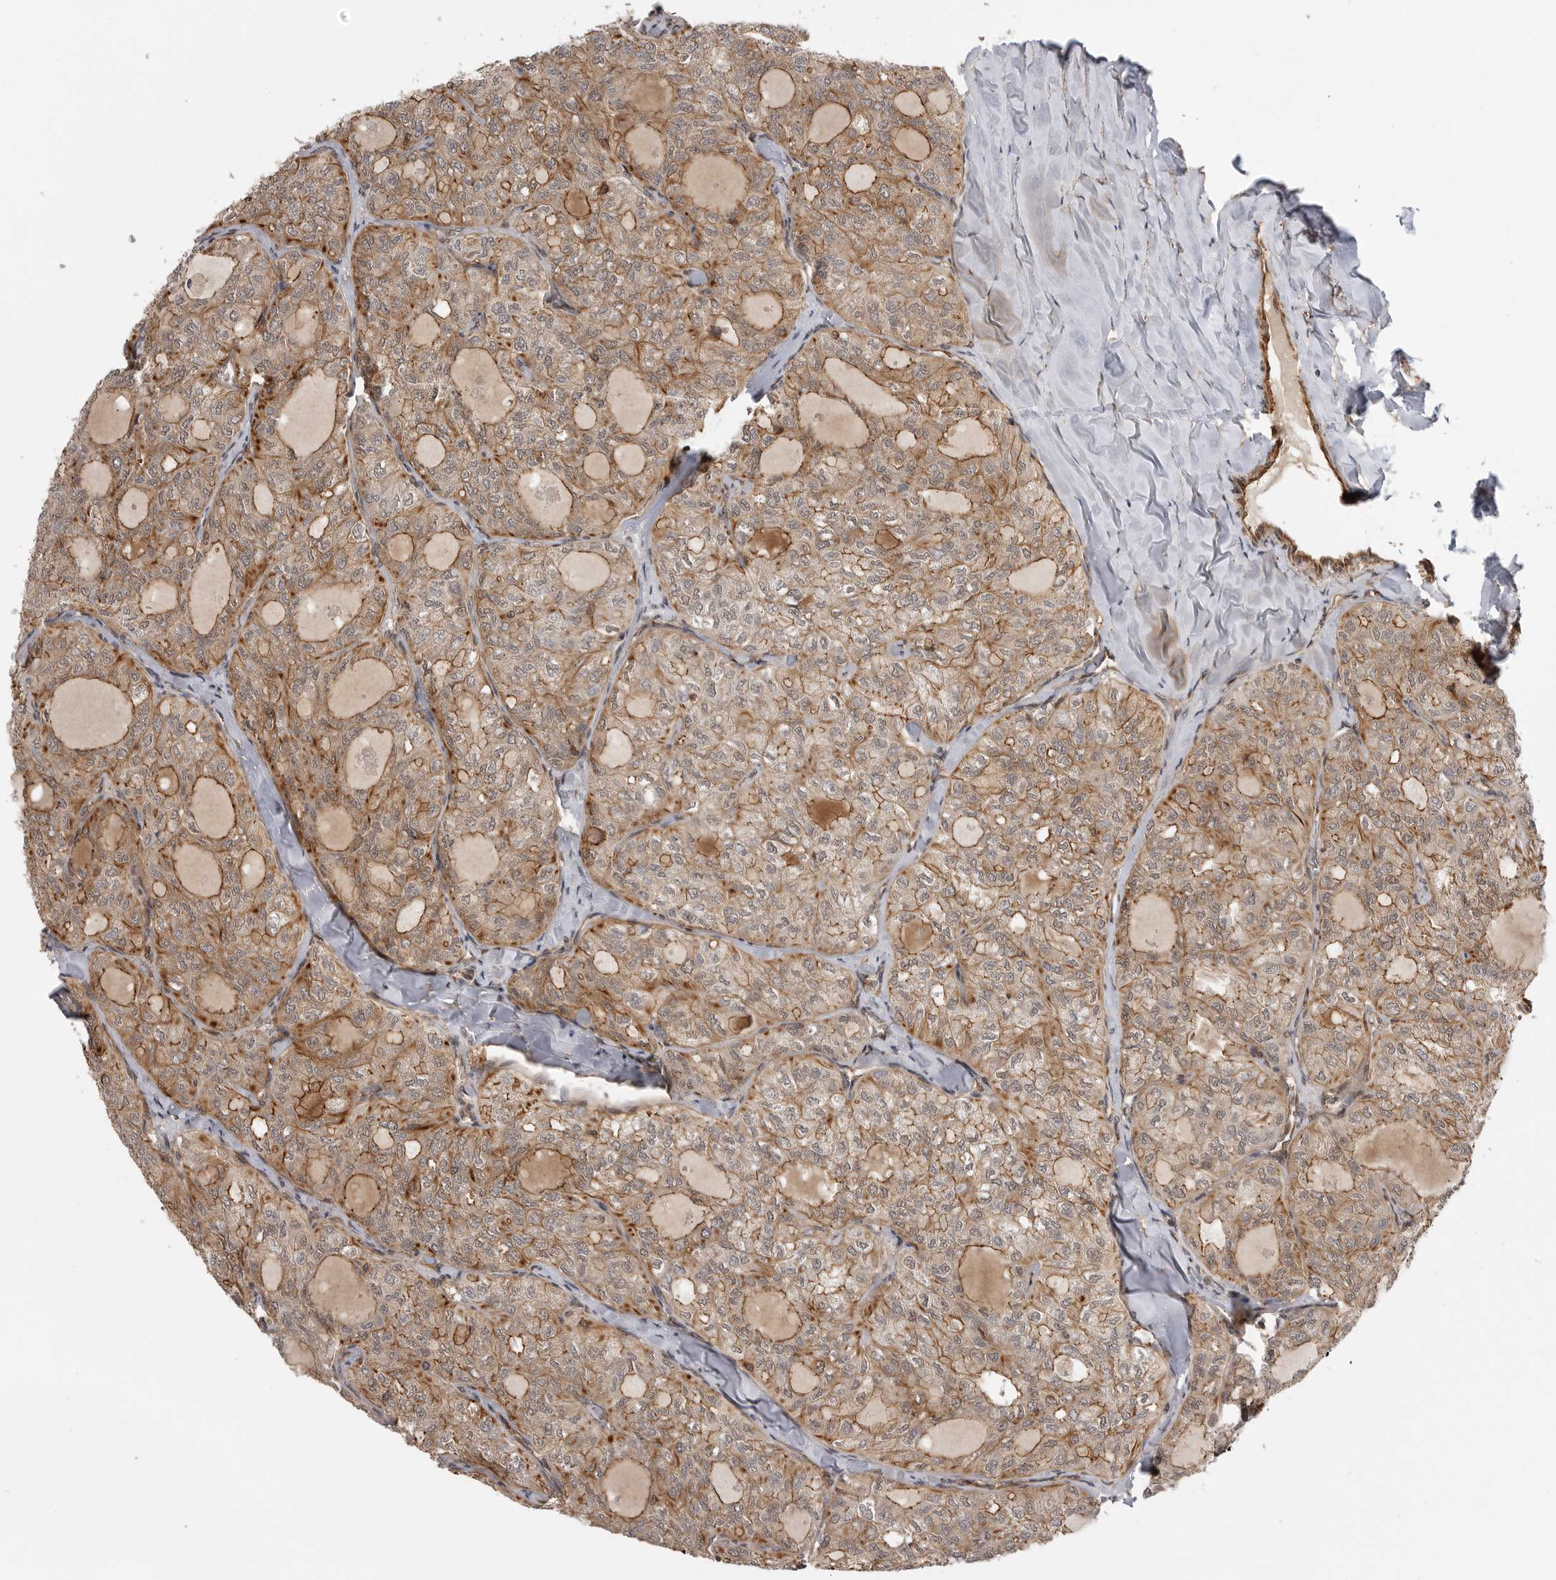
{"staining": {"intensity": "weak", "quantity": ">75%", "location": "cytoplasmic/membranous"}, "tissue": "thyroid cancer", "cell_type": "Tumor cells", "image_type": "cancer", "snomed": [{"axis": "morphology", "description": "Follicular adenoma carcinoma, NOS"}, {"axis": "topography", "description": "Thyroid gland"}], "caption": "Human follicular adenoma carcinoma (thyroid) stained with a brown dye reveals weak cytoplasmic/membranous positive positivity in approximately >75% of tumor cells.", "gene": "TRIM56", "patient": {"sex": "male", "age": 75}}